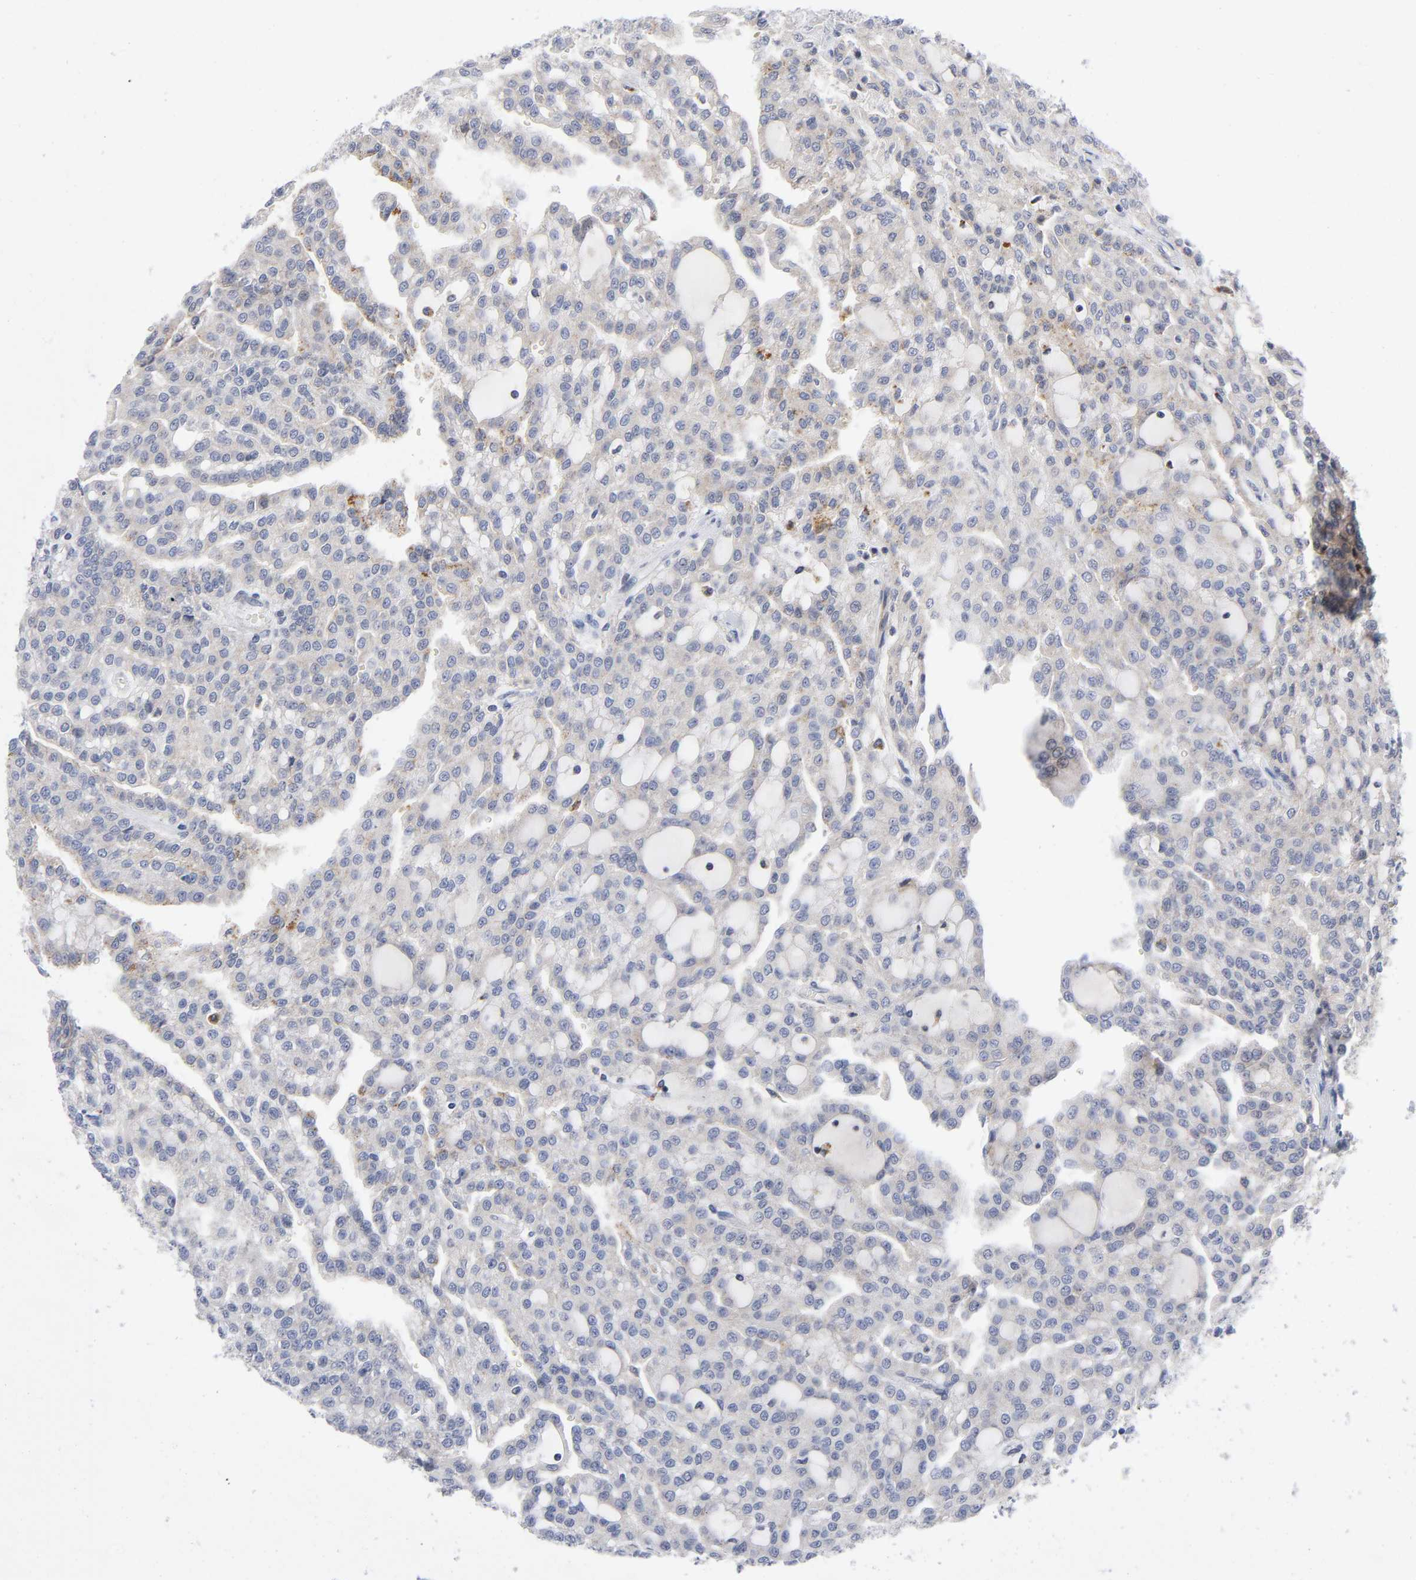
{"staining": {"intensity": "weak", "quantity": "25%-75%", "location": "cytoplasmic/membranous"}, "tissue": "renal cancer", "cell_type": "Tumor cells", "image_type": "cancer", "snomed": [{"axis": "morphology", "description": "Adenocarcinoma, NOS"}, {"axis": "topography", "description": "Kidney"}], "caption": "Approximately 25%-75% of tumor cells in human adenocarcinoma (renal) display weak cytoplasmic/membranous protein staining as visualized by brown immunohistochemical staining.", "gene": "EIF5", "patient": {"sex": "male", "age": 63}}